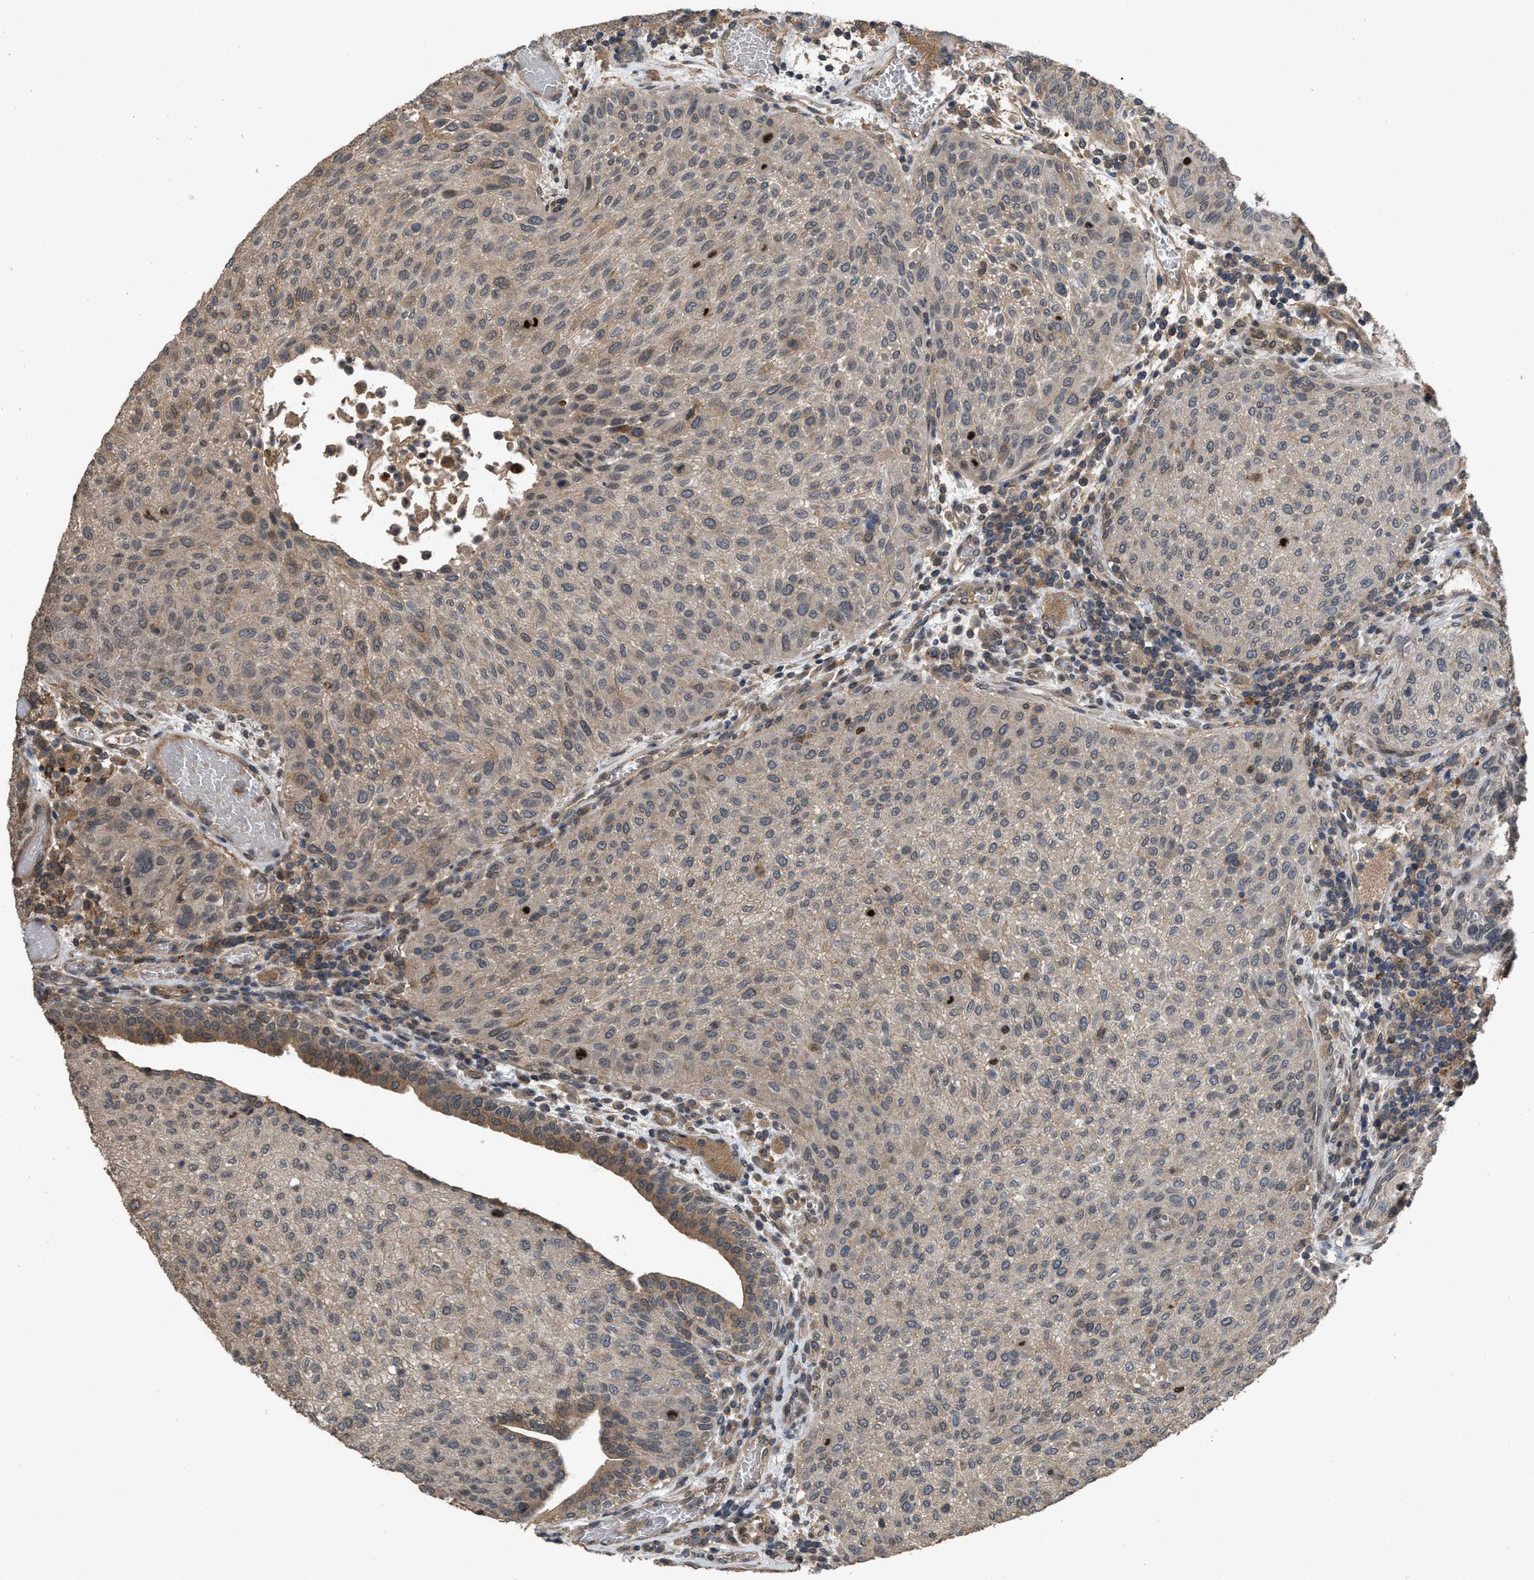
{"staining": {"intensity": "weak", "quantity": "<25%", "location": "cytoplasmic/membranous"}, "tissue": "urothelial cancer", "cell_type": "Tumor cells", "image_type": "cancer", "snomed": [{"axis": "morphology", "description": "Urothelial carcinoma, Low grade"}, {"axis": "morphology", "description": "Urothelial carcinoma, High grade"}, {"axis": "topography", "description": "Urinary bladder"}], "caption": "The photomicrograph exhibits no staining of tumor cells in low-grade urothelial carcinoma.", "gene": "UTRN", "patient": {"sex": "male", "age": 35}}